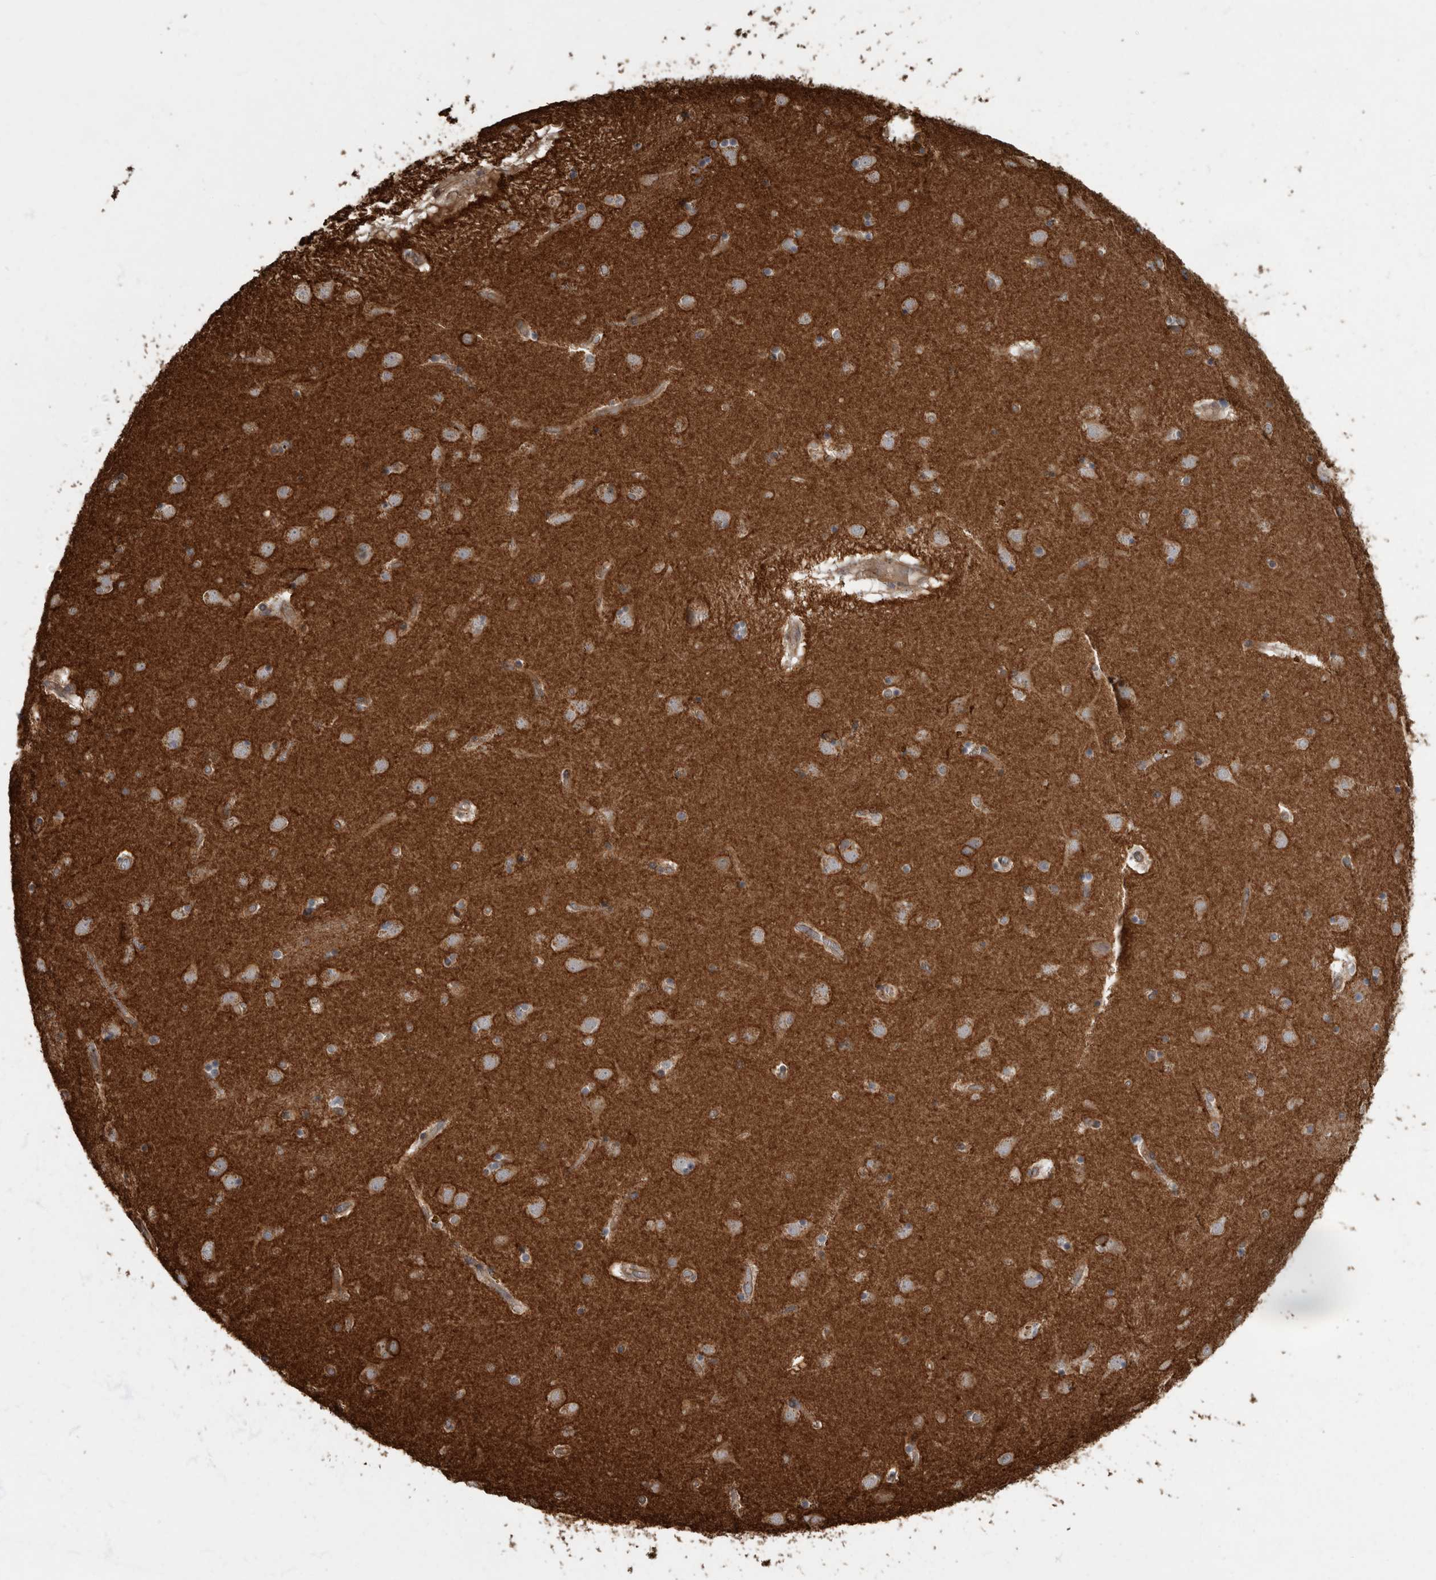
{"staining": {"intensity": "moderate", "quantity": "25%-75%", "location": "cytoplasmic/membranous"}, "tissue": "caudate", "cell_type": "Glial cells", "image_type": "normal", "snomed": [{"axis": "morphology", "description": "Normal tissue, NOS"}, {"axis": "topography", "description": "Lateral ventricle wall"}], "caption": "Protein expression by immunohistochemistry (IHC) demonstrates moderate cytoplasmic/membranous positivity in approximately 25%-75% of glial cells in normal caudate.", "gene": "VEGFD", "patient": {"sex": "male", "age": 70}}